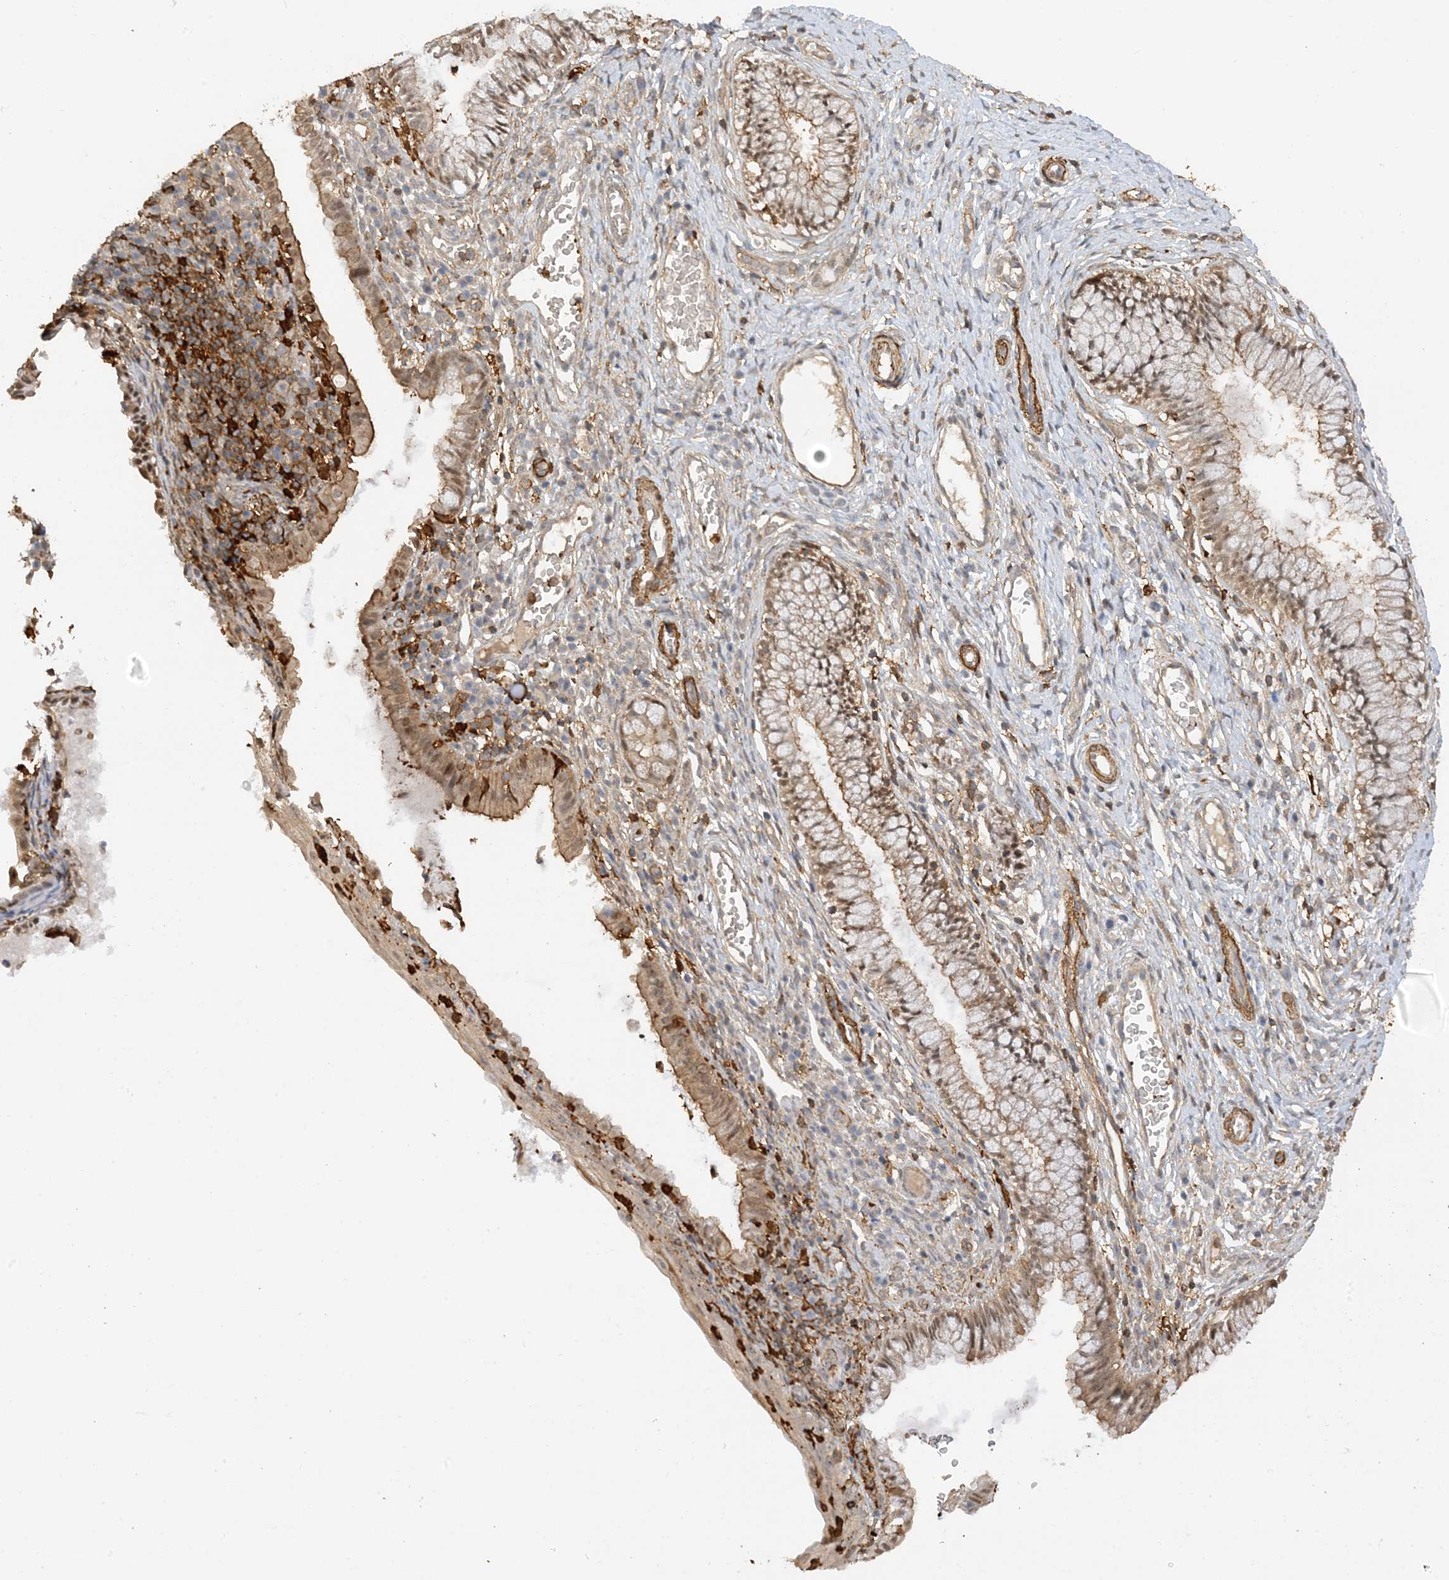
{"staining": {"intensity": "moderate", "quantity": "25%-75%", "location": "cytoplasmic/membranous,nuclear"}, "tissue": "cervix", "cell_type": "Glandular cells", "image_type": "normal", "snomed": [{"axis": "morphology", "description": "Normal tissue, NOS"}, {"axis": "topography", "description": "Cervix"}], "caption": "Glandular cells exhibit moderate cytoplasmic/membranous,nuclear positivity in approximately 25%-75% of cells in benign cervix. (brown staining indicates protein expression, while blue staining denotes nuclei).", "gene": "PHACTR2", "patient": {"sex": "female", "age": 27}}